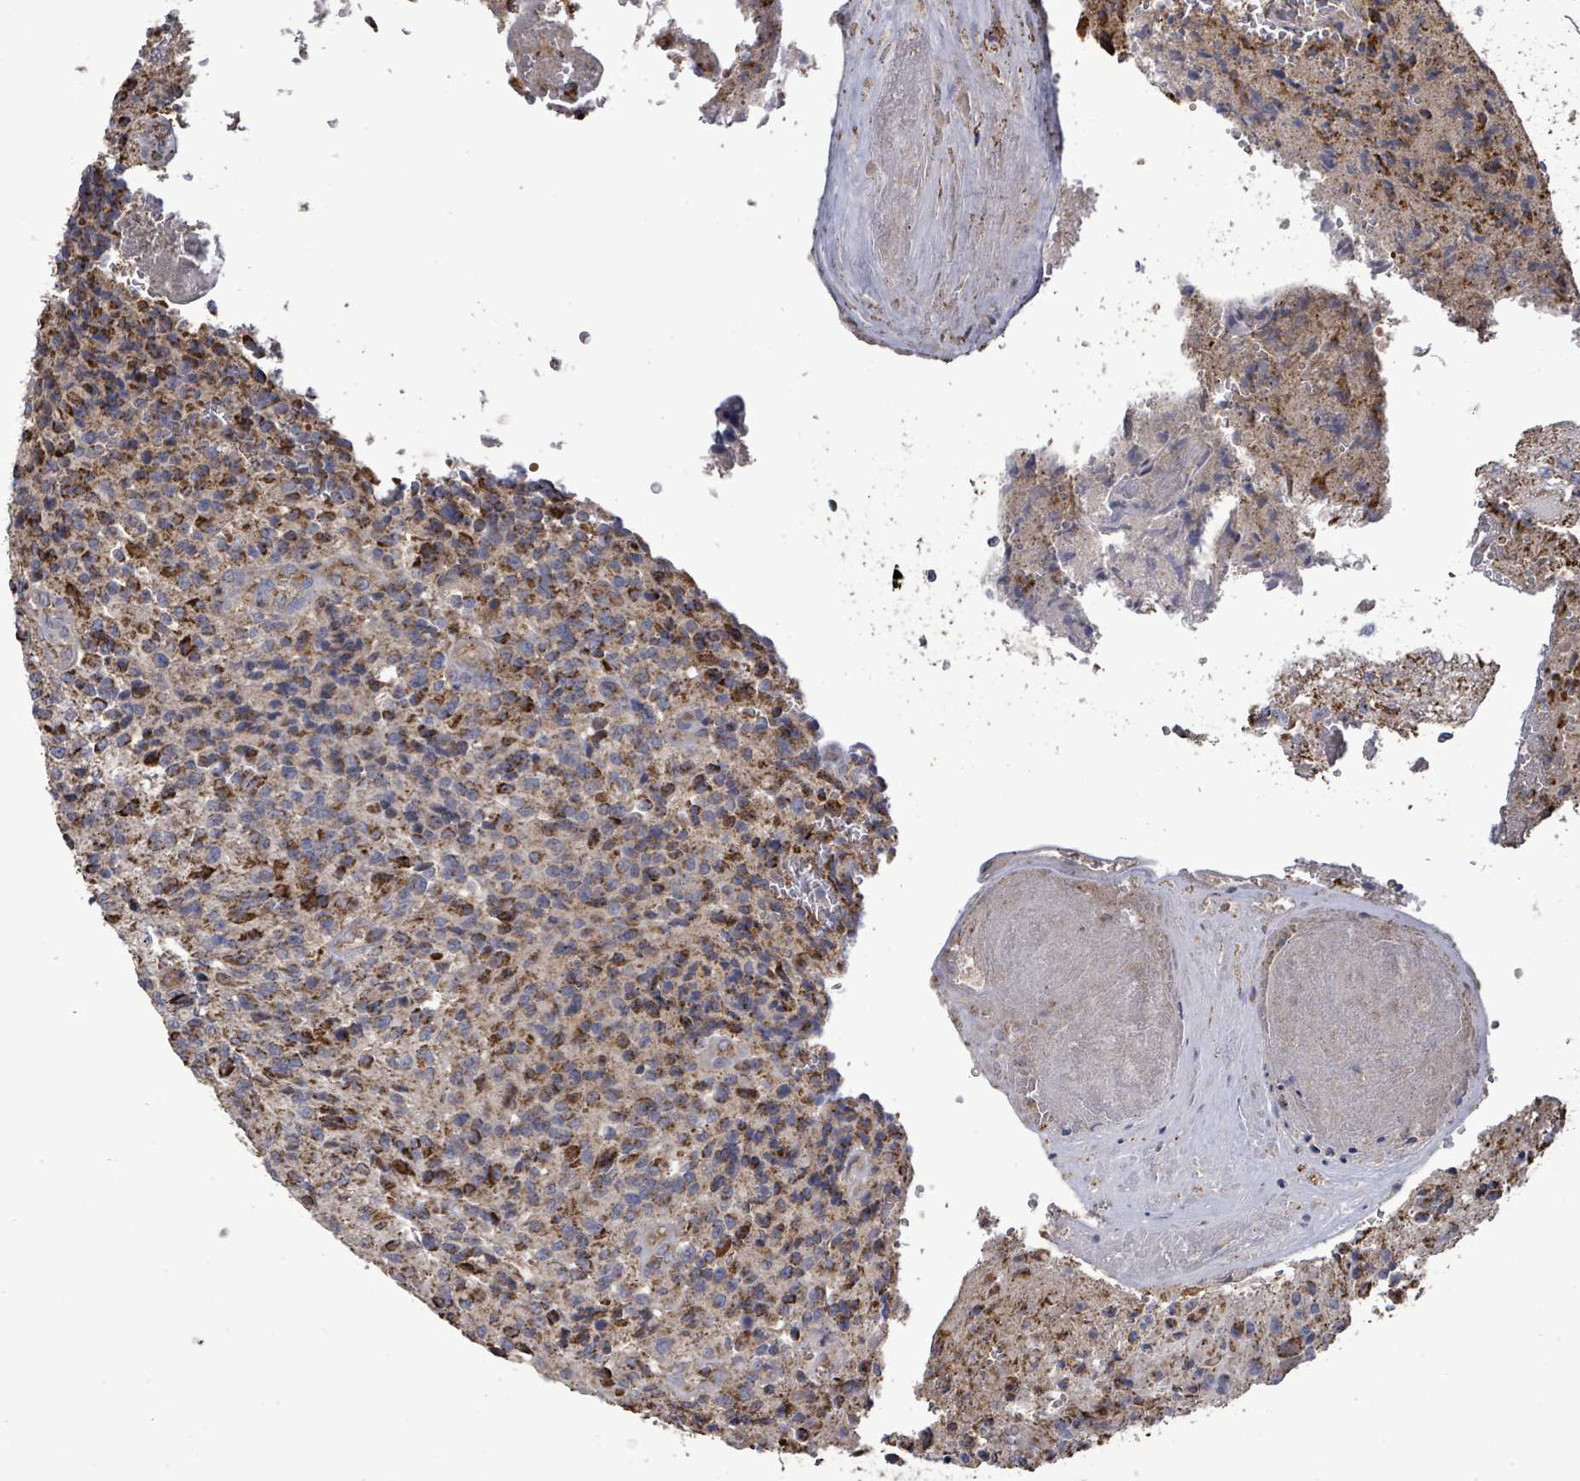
{"staining": {"intensity": "strong", "quantity": "25%-75%", "location": "cytoplasmic/membranous"}, "tissue": "glioma", "cell_type": "Tumor cells", "image_type": "cancer", "snomed": [{"axis": "morphology", "description": "Normal tissue, NOS"}, {"axis": "morphology", "description": "Glioma, malignant, High grade"}, {"axis": "topography", "description": "Cerebral cortex"}], "caption": "The micrograph shows staining of glioma, revealing strong cytoplasmic/membranous protein expression (brown color) within tumor cells. (DAB (3,3'-diaminobenzidine) = brown stain, brightfield microscopy at high magnification).", "gene": "MTMR12", "patient": {"sex": "male", "age": 56}}